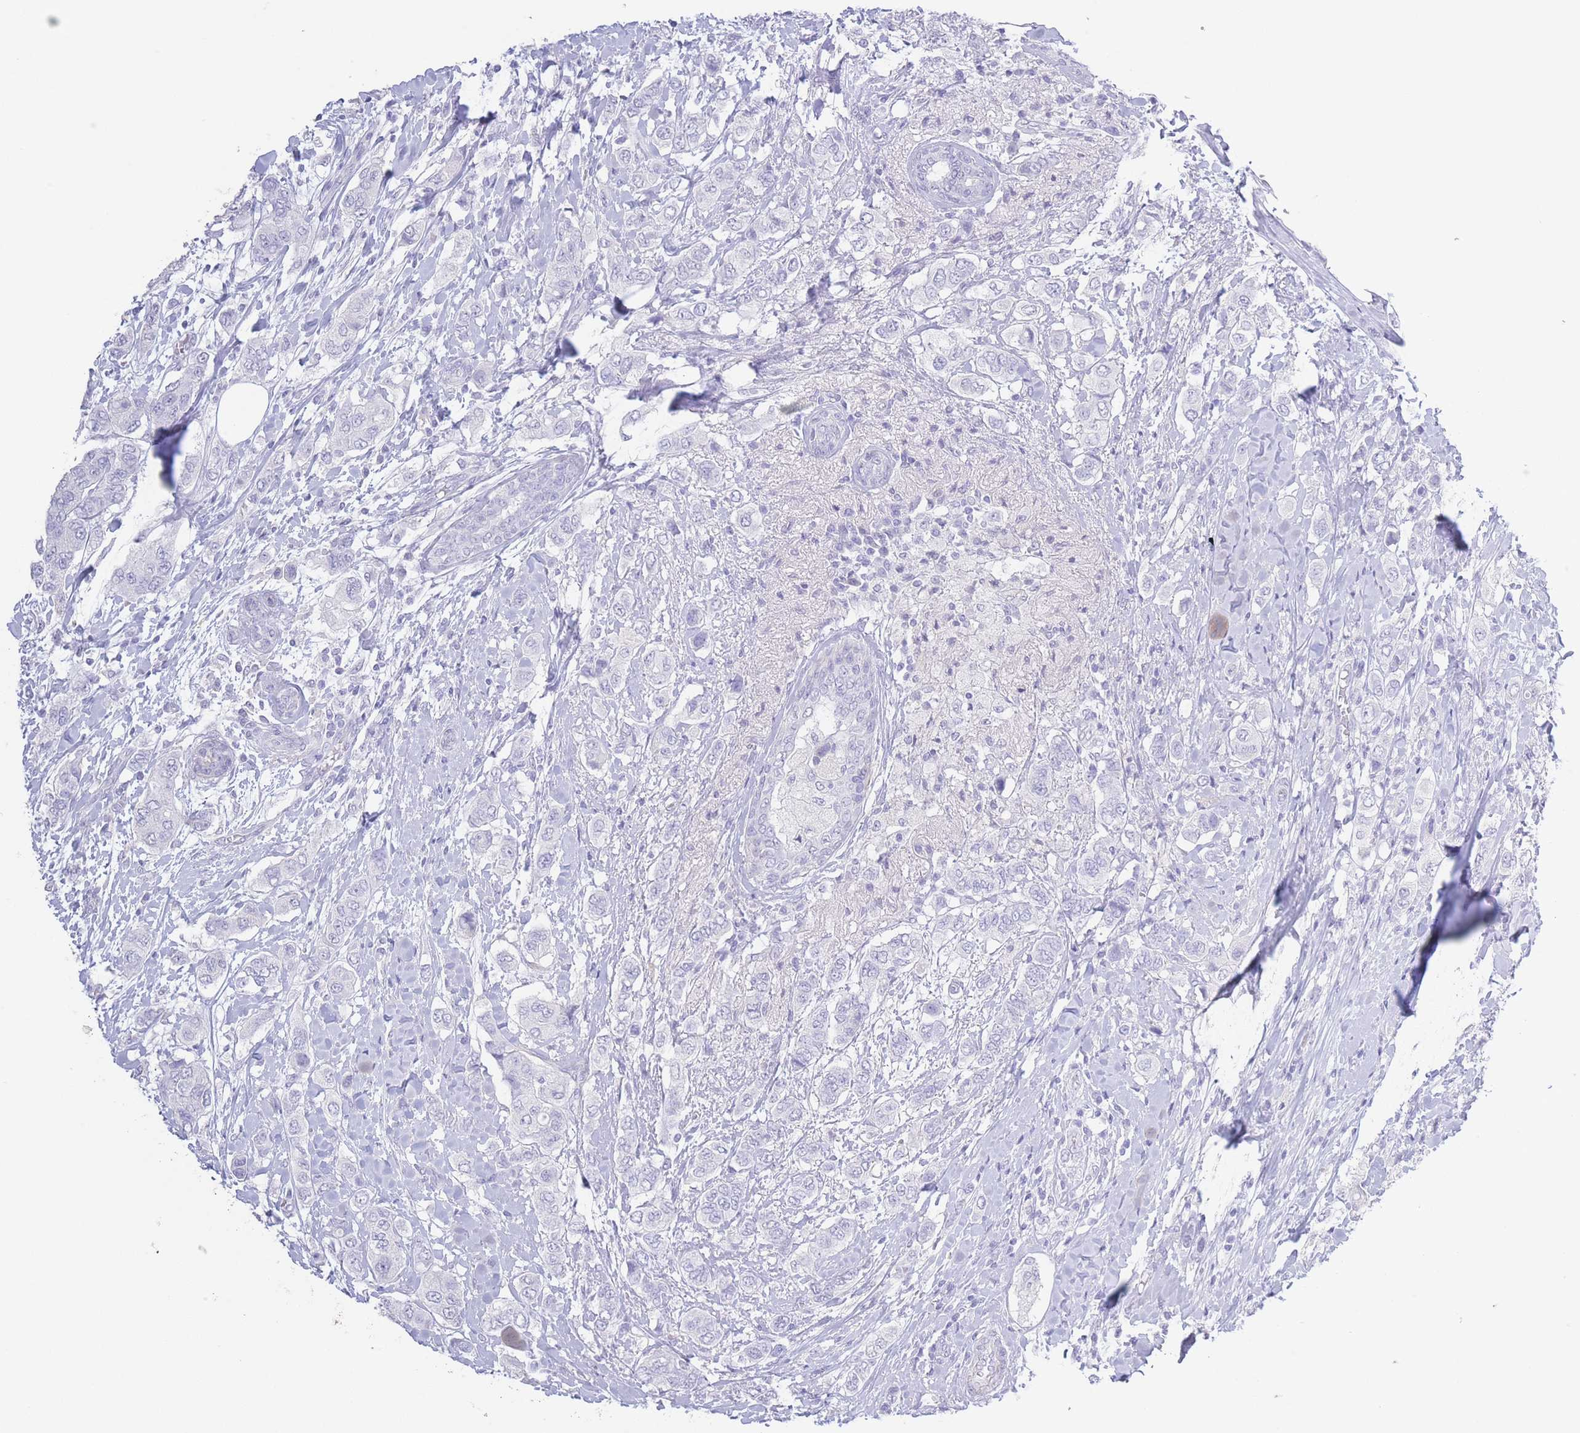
{"staining": {"intensity": "negative", "quantity": "none", "location": "none"}, "tissue": "breast cancer", "cell_type": "Tumor cells", "image_type": "cancer", "snomed": [{"axis": "morphology", "description": "Lobular carcinoma"}, {"axis": "topography", "description": "Breast"}], "caption": "IHC histopathology image of breast cancer (lobular carcinoma) stained for a protein (brown), which exhibits no staining in tumor cells. (IHC, brightfield microscopy, high magnification).", "gene": "PKLR", "patient": {"sex": "female", "age": 51}}